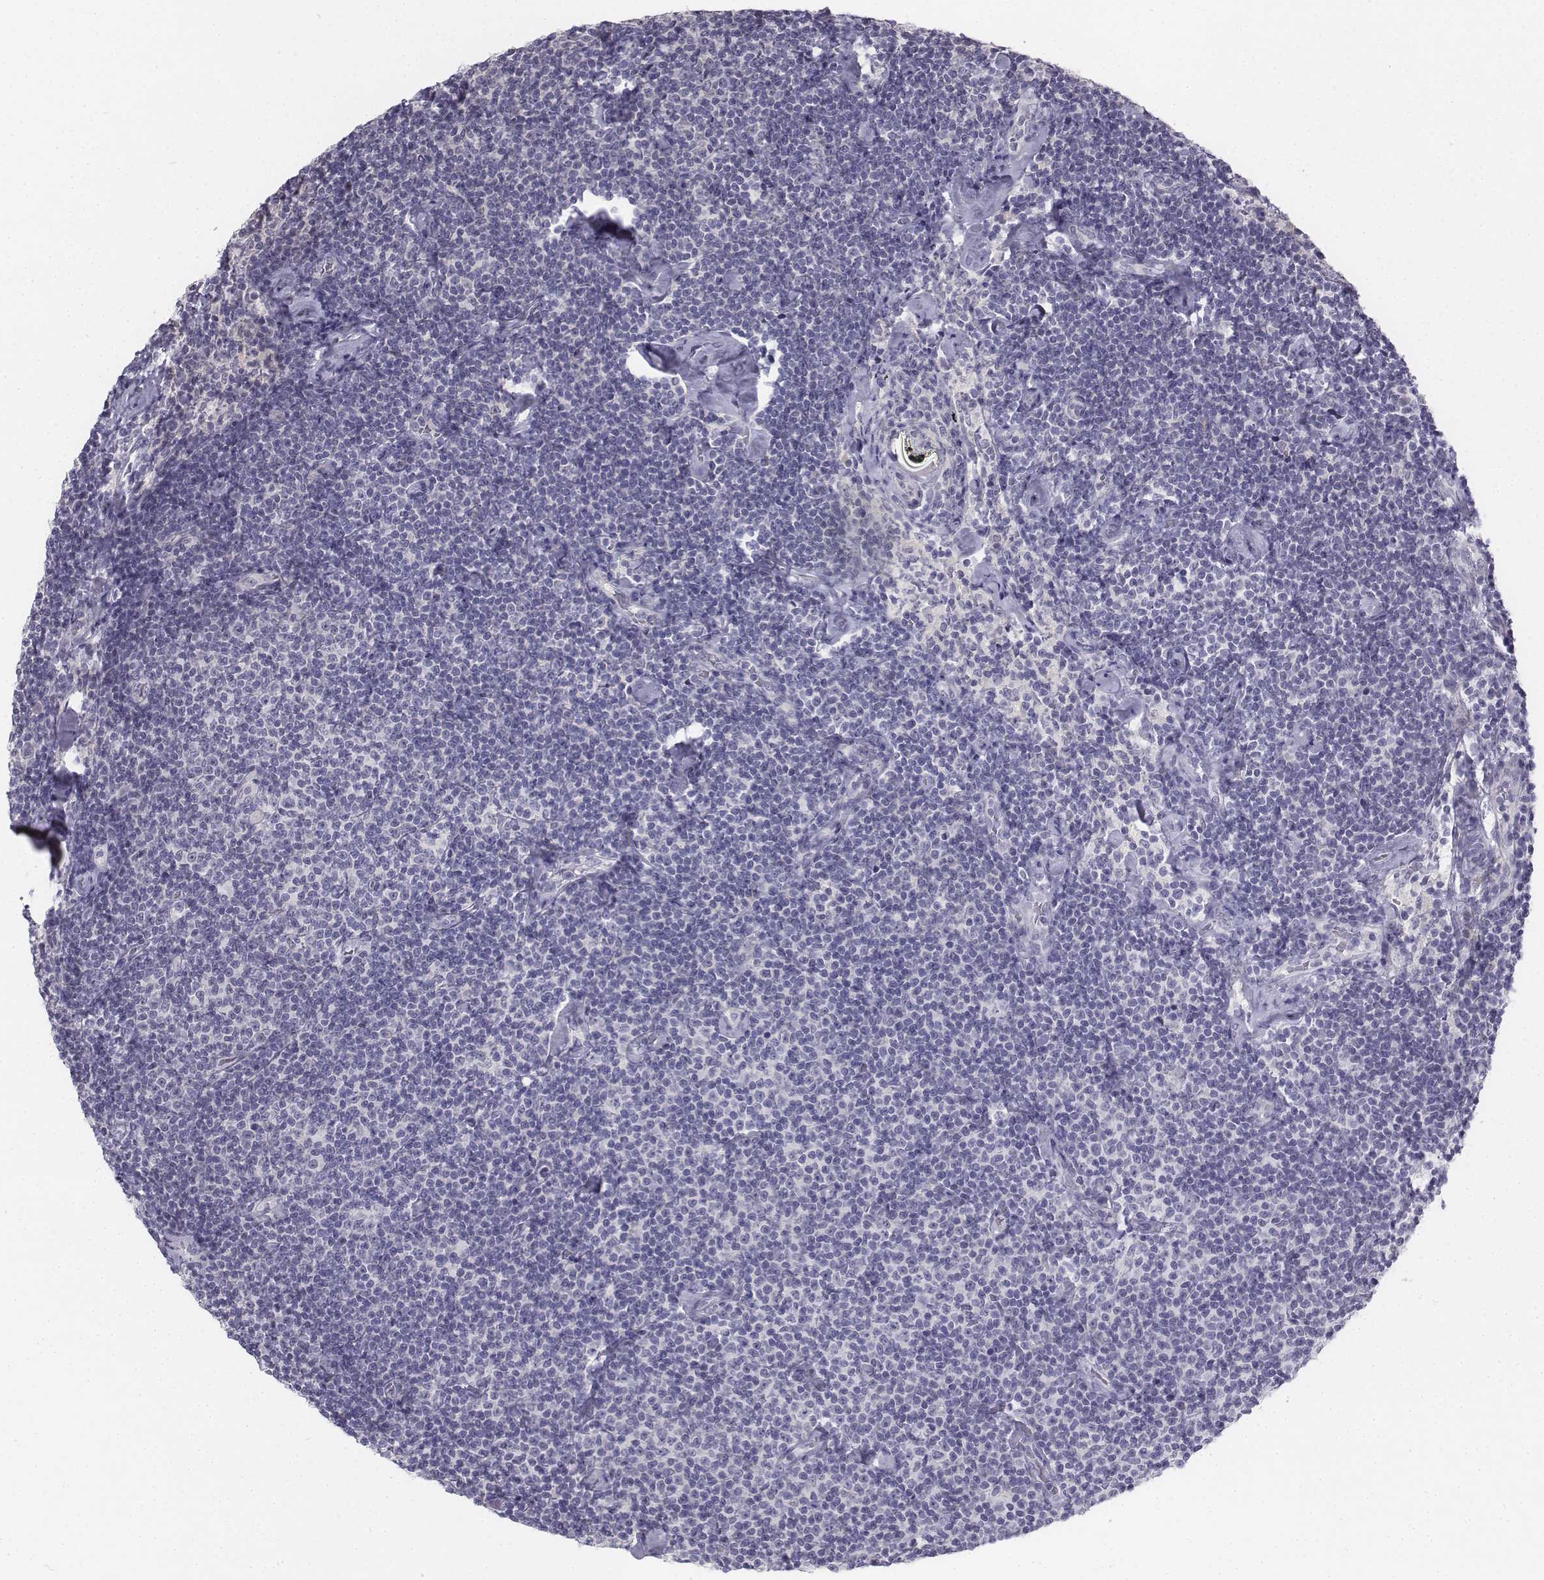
{"staining": {"intensity": "negative", "quantity": "none", "location": "none"}, "tissue": "lymphoma", "cell_type": "Tumor cells", "image_type": "cancer", "snomed": [{"axis": "morphology", "description": "Malignant lymphoma, non-Hodgkin's type, Low grade"}, {"axis": "topography", "description": "Lymph node"}], "caption": "Lymphoma was stained to show a protein in brown. There is no significant expression in tumor cells.", "gene": "PENK", "patient": {"sex": "male", "age": 81}}